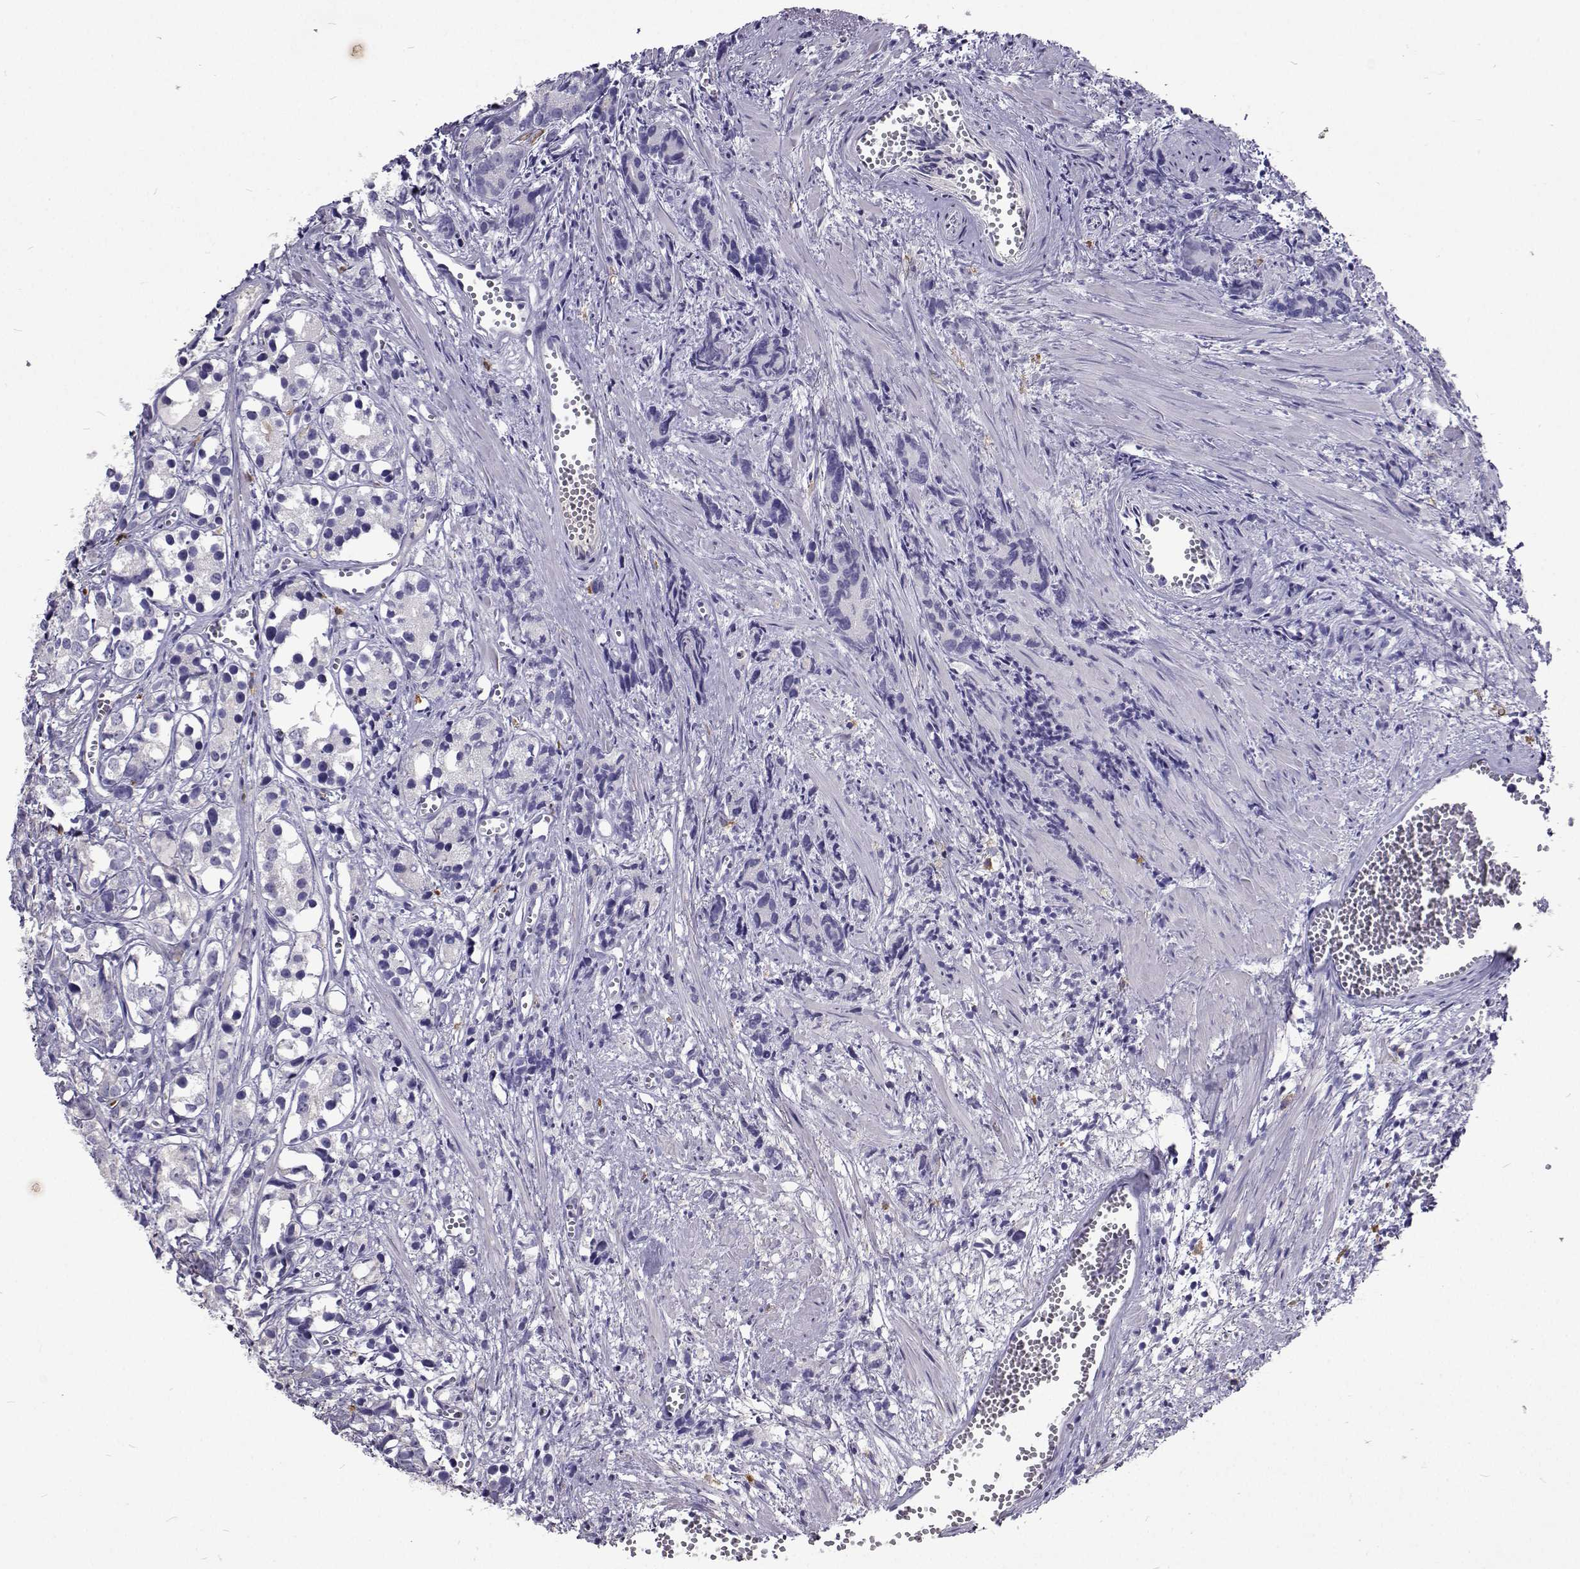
{"staining": {"intensity": "negative", "quantity": "none", "location": "none"}, "tissue": "prostate cancer", "cell_type": "Tumor cells", "image_type": "cancer", "snomed": [{"axis": "morphology", "description": "Adenocarcinoma, High grade"}, {"axis": "topography", "description": "Prostate"}], "caption": "Tumor cells show no significant staining in prostate cancer (high-grade adenocarcinoma).", "gene": "CFAP44", "patient": {"sex": "male", "age": 77}}